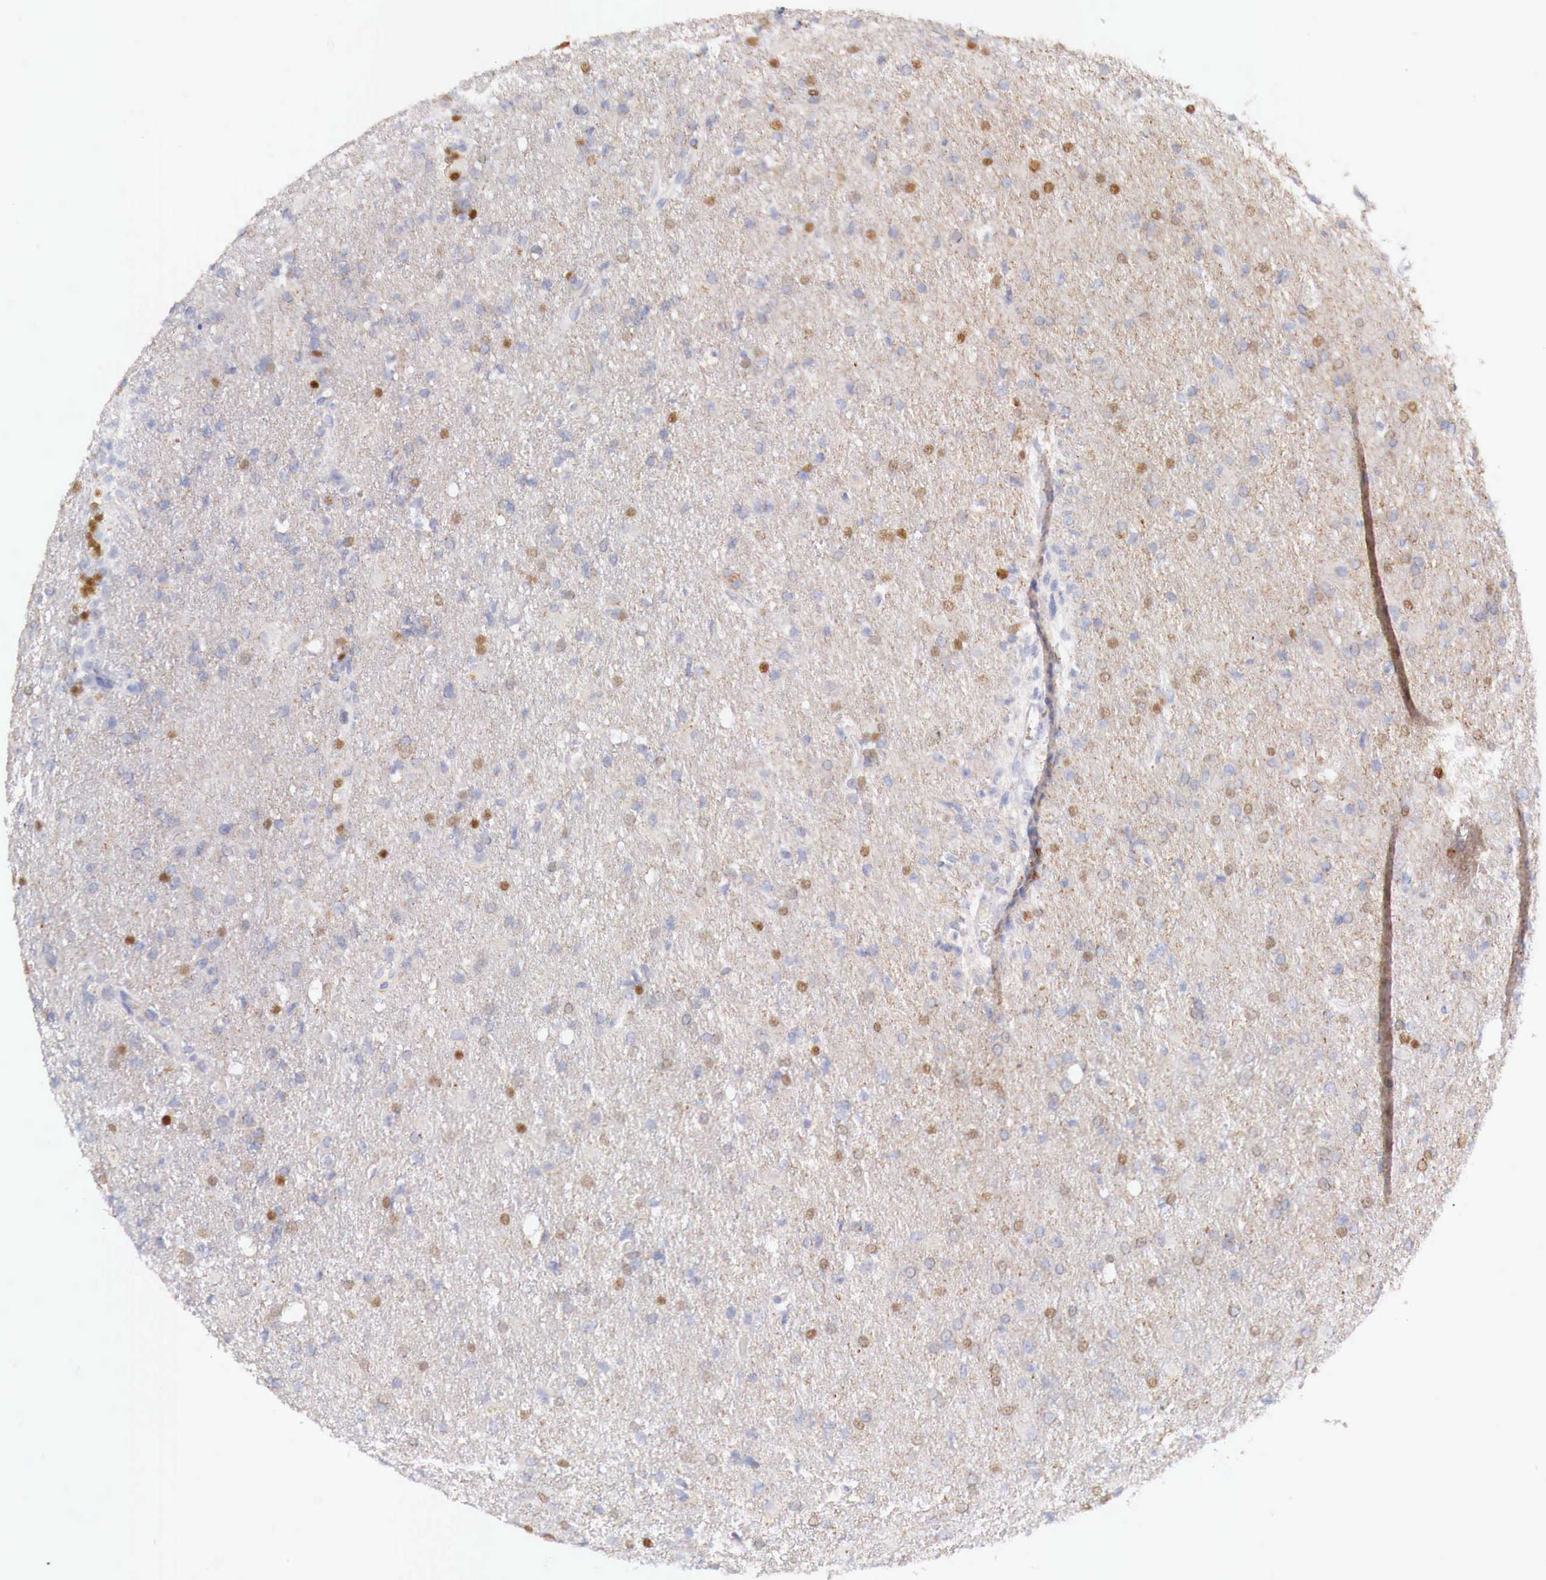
{"staining": {"intensity": "strong", "quantity": "25%-75%", "location": "cytoplasmic/membranous,nuclear"}, "tissue": "glioma", "cell_type": "Tumor cells", "image_type": "cancer", "snomed": [{"axis": "morphology", "description": "Glioma, malignant, High grade"}, {"axis": "topography", "description": "Brain"}], "caption": "IHC of human glioma demonstrates high levels of strong cytoplasmic/membranous and nuclear staining in about 25%-75% of tumor cells. (Brightfield microscopy of DAB IHC at high magnification).", "gene": "ITIH6", "patient": {"sex": "male", "age": 68}}